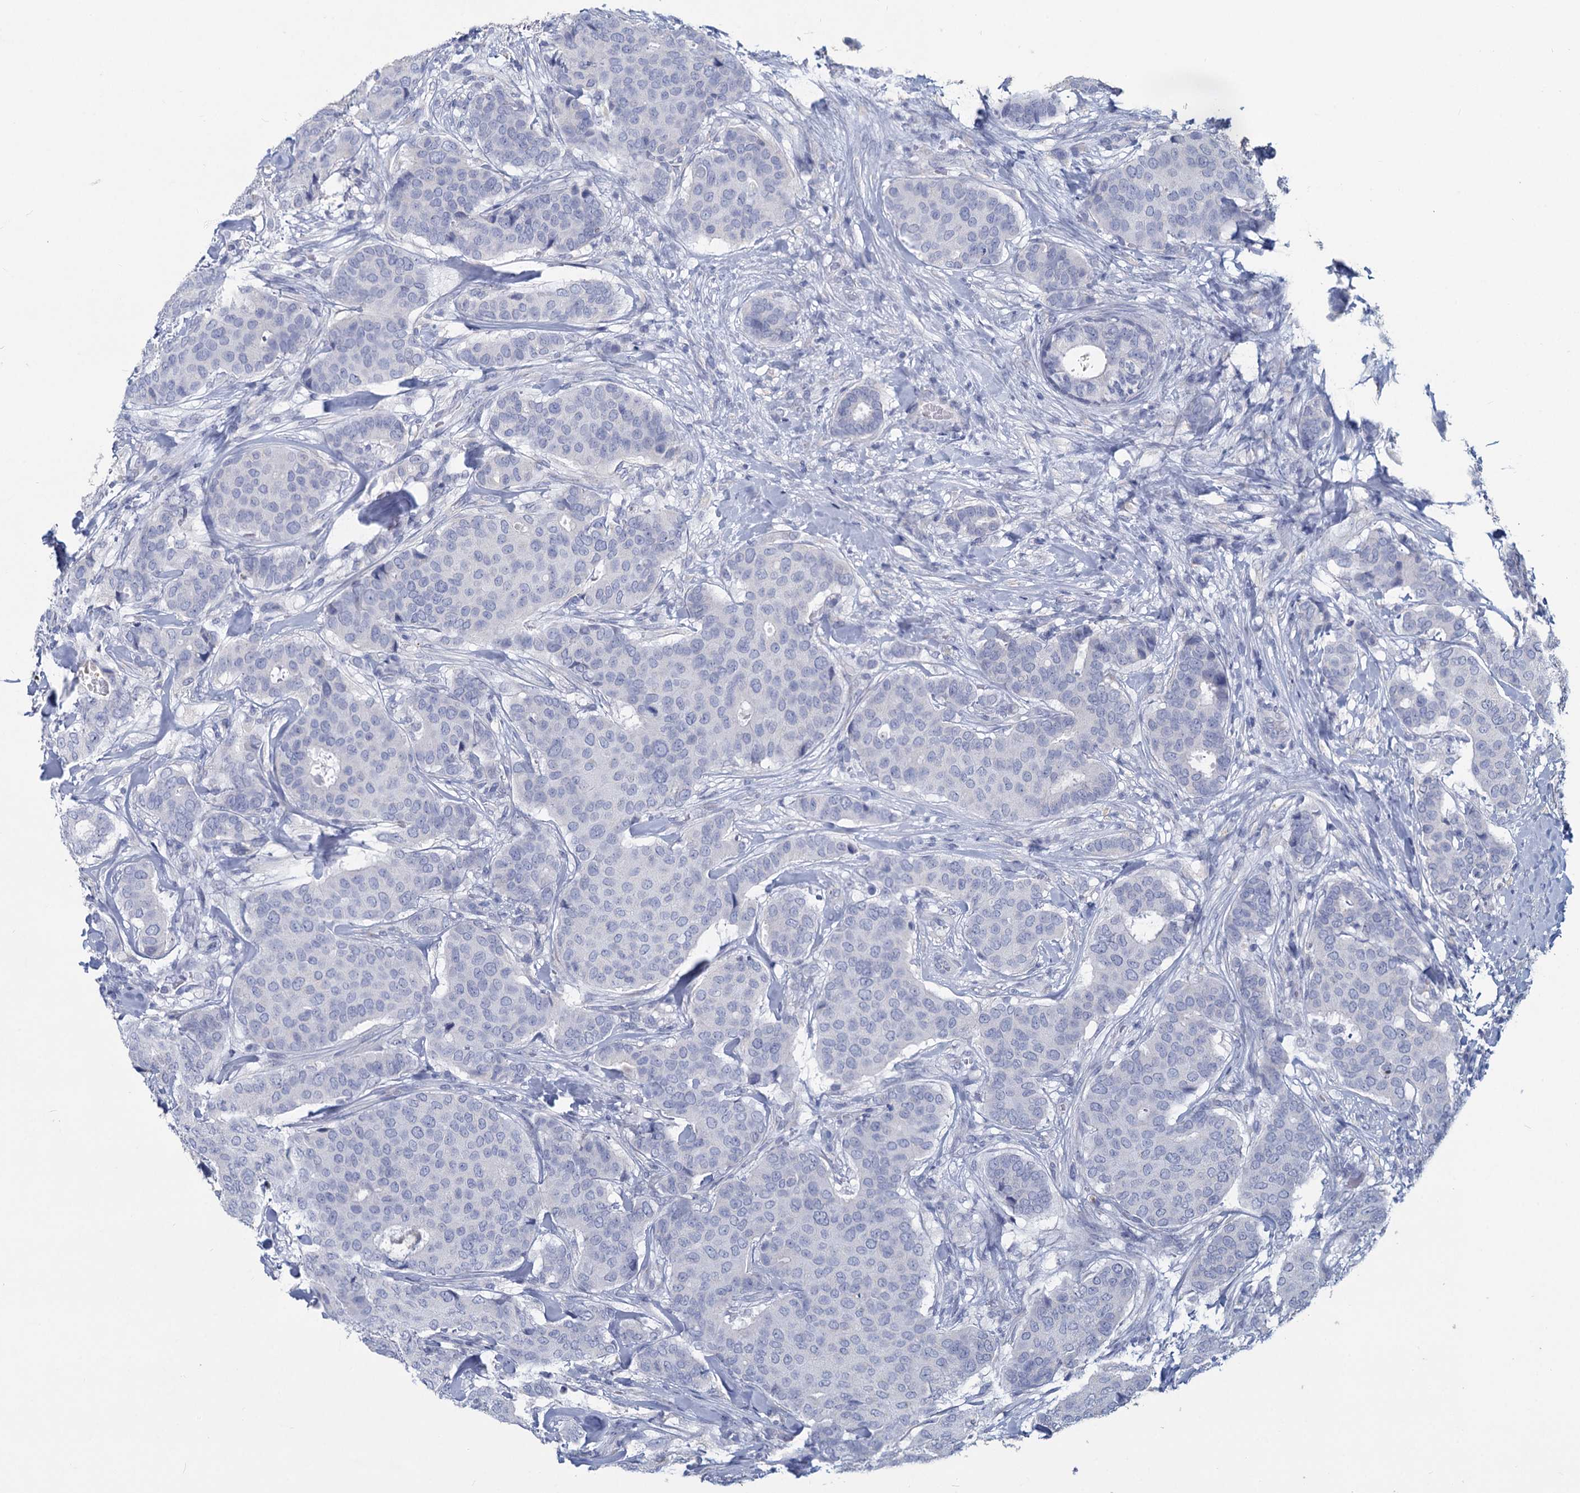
{"staining": {"intensity": "negative", "quantity": "none", "location": "none"}, "tissue": "breast cancer", "cell_type": "Tumor cells", "image_type": "cancer", "snomed": [{"axis": "morphology", "description": "Duct carcinoma"}, {"axis": "topography", "description": "Breast"}], "caption": "Histopathology image shows no protein expression in tumor cells of breast infiltrating ductal carcinoma tissue. Brightfield microscopy of immunohistochemistry (IHC) stained with DAB (brown) and hematoxylin (blue), captured at high magnification.", "gene": "HES2", "patient": {"sex": "female", "age": 75}}